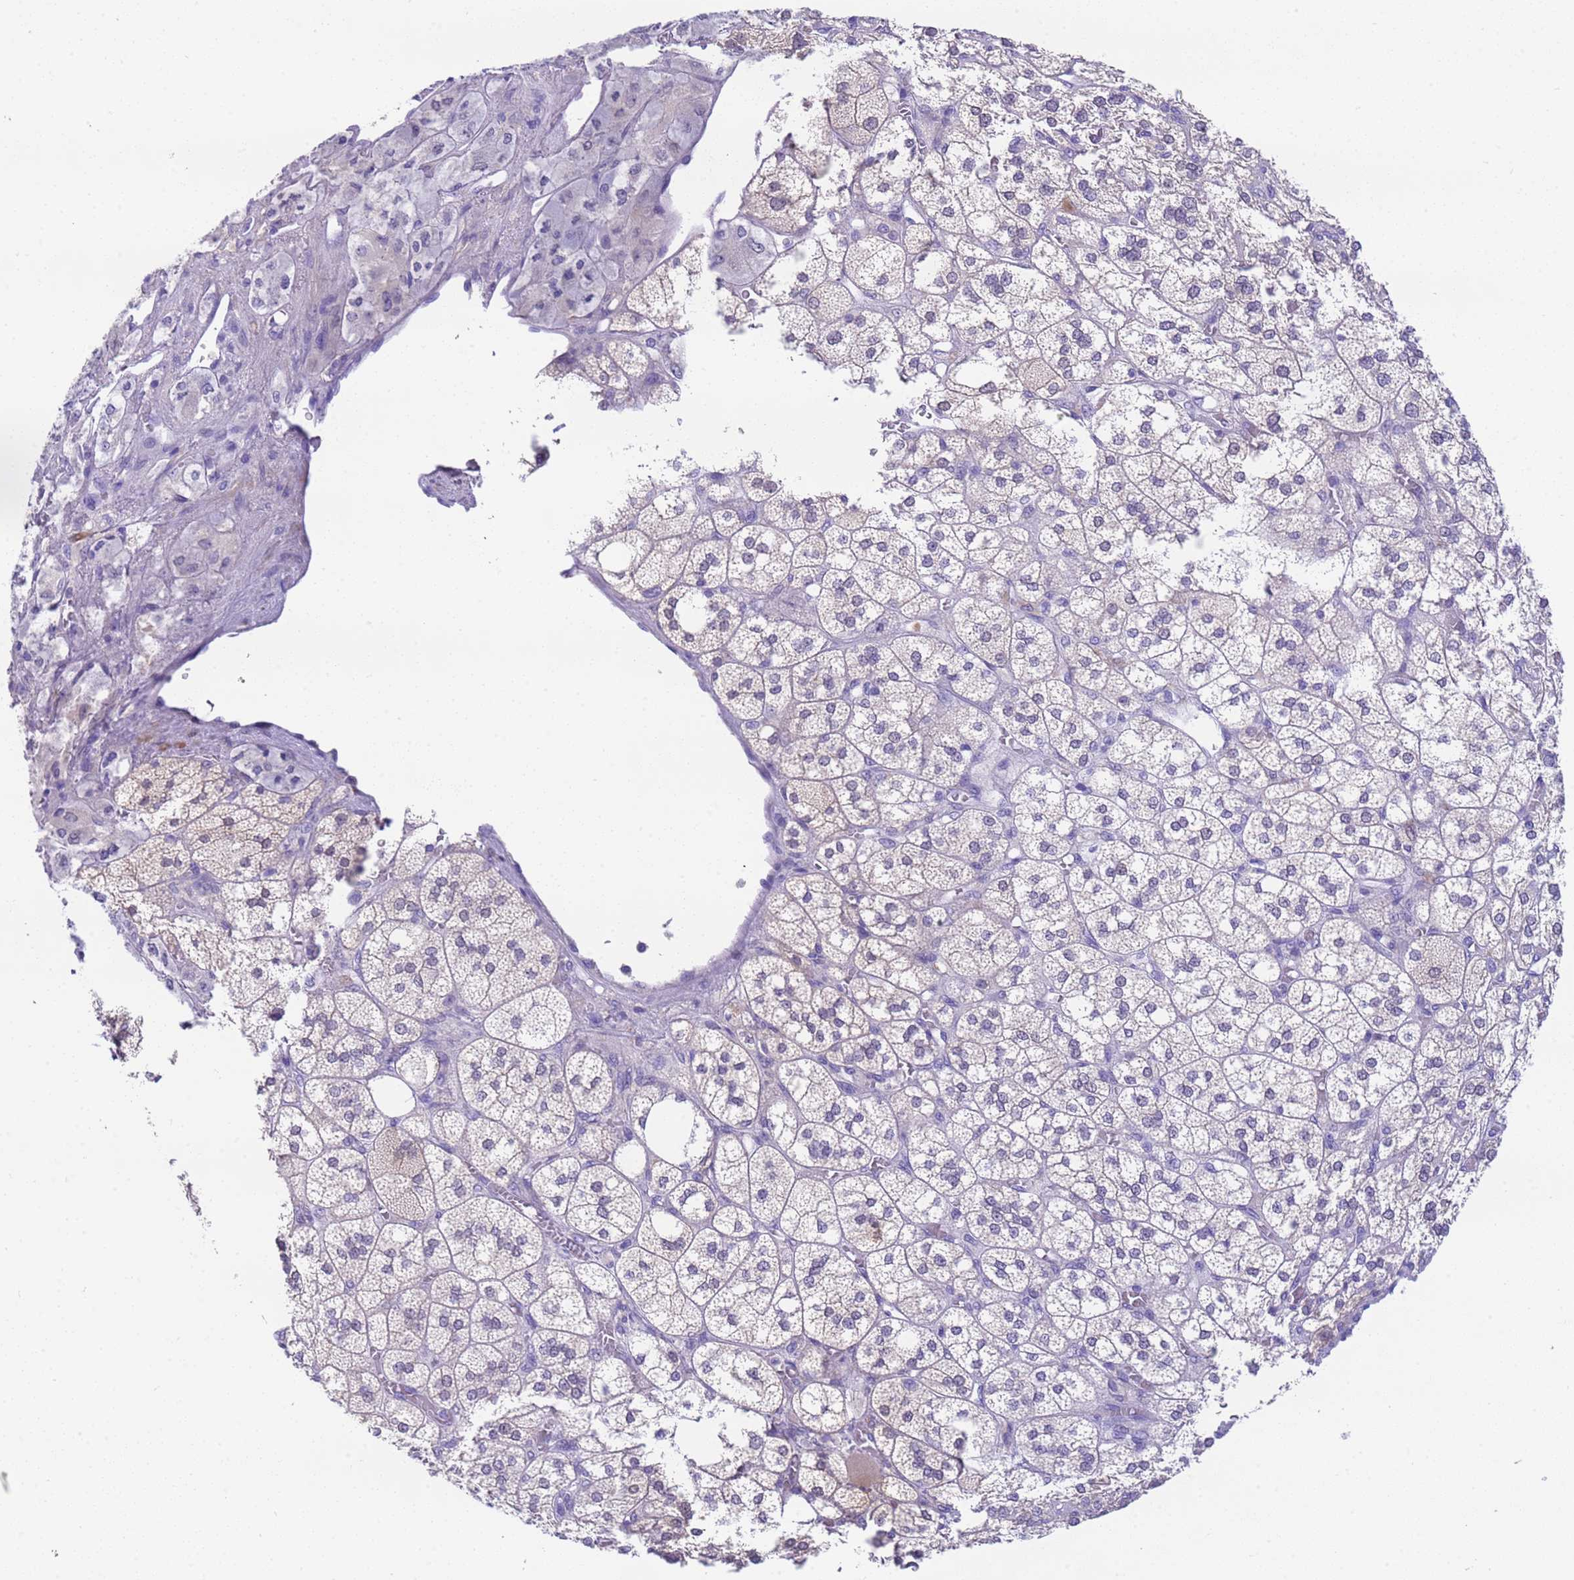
{"staining": {"intensity": "negative", "quantity": "none", "location": "none"}, "tissue": "adrenal gland", "cell_type": "Glandular cells", "image_type": "normal", "snomed": [{"axis": "morphology", "description": "Normal tissue, NOS"}, {"axis": "topography", "description": "Adrenal gland"}], "caption": "Immunohistochemical staining of benign adrenal gland shows no significant staining in glandular cells.", "gene": "USP38", "patient": {"sex": "male", "age": 61}}